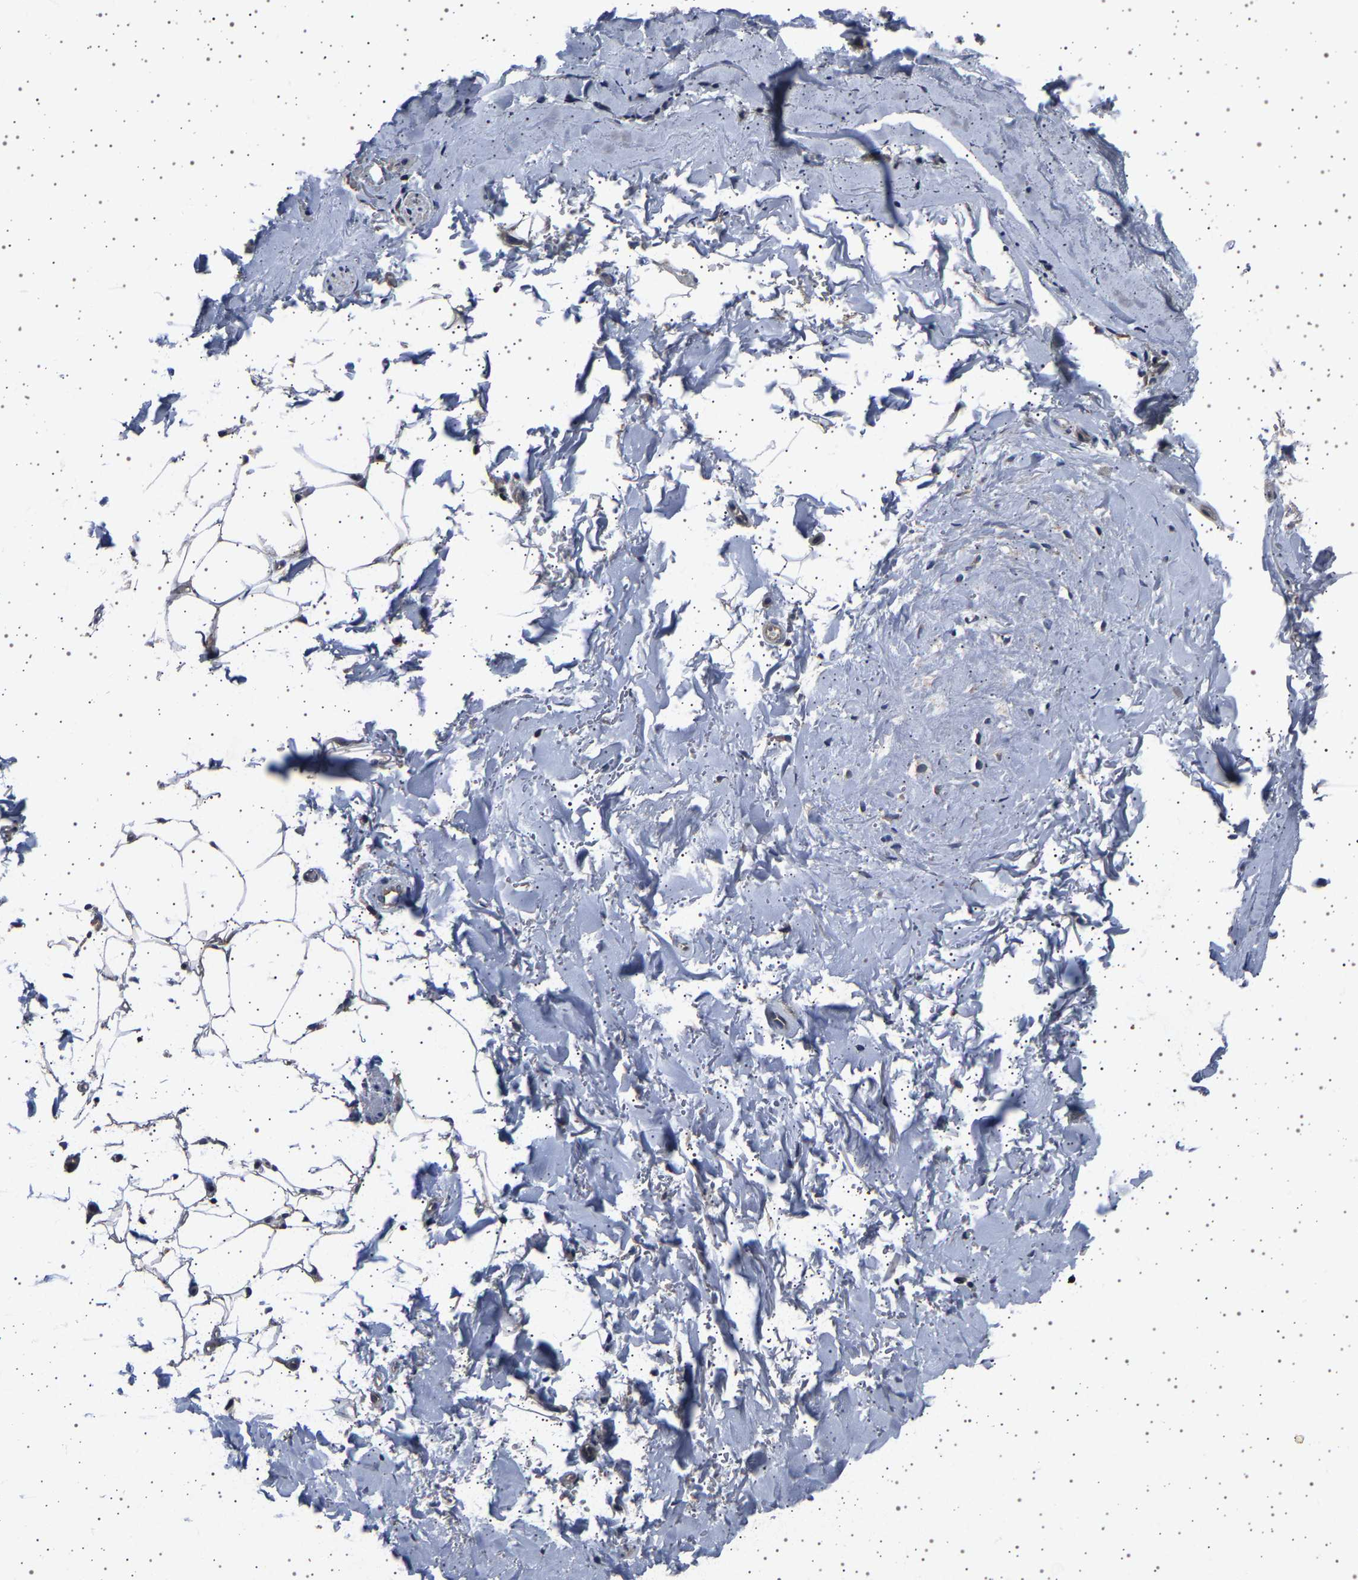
{"staining": {"intensity": "negative", "quantity": "none", "location": "none"}, "tissue": "adipose tissue", "cell_type": "Adipocytes", "image_type": "normal", "snomed": [{"axis": "morphology", "description": "Normal tissue, NOS"}, {"axis": "topography", "description": "Cartilage tissue"}, {"axis": "topography", "description": "Bronchus"}], "caption": "Adipocytes show no significant protein staining in normal adipose tissue.", "gene": "NCKAP1", "patient": {"sex": "female", "age": 73}}